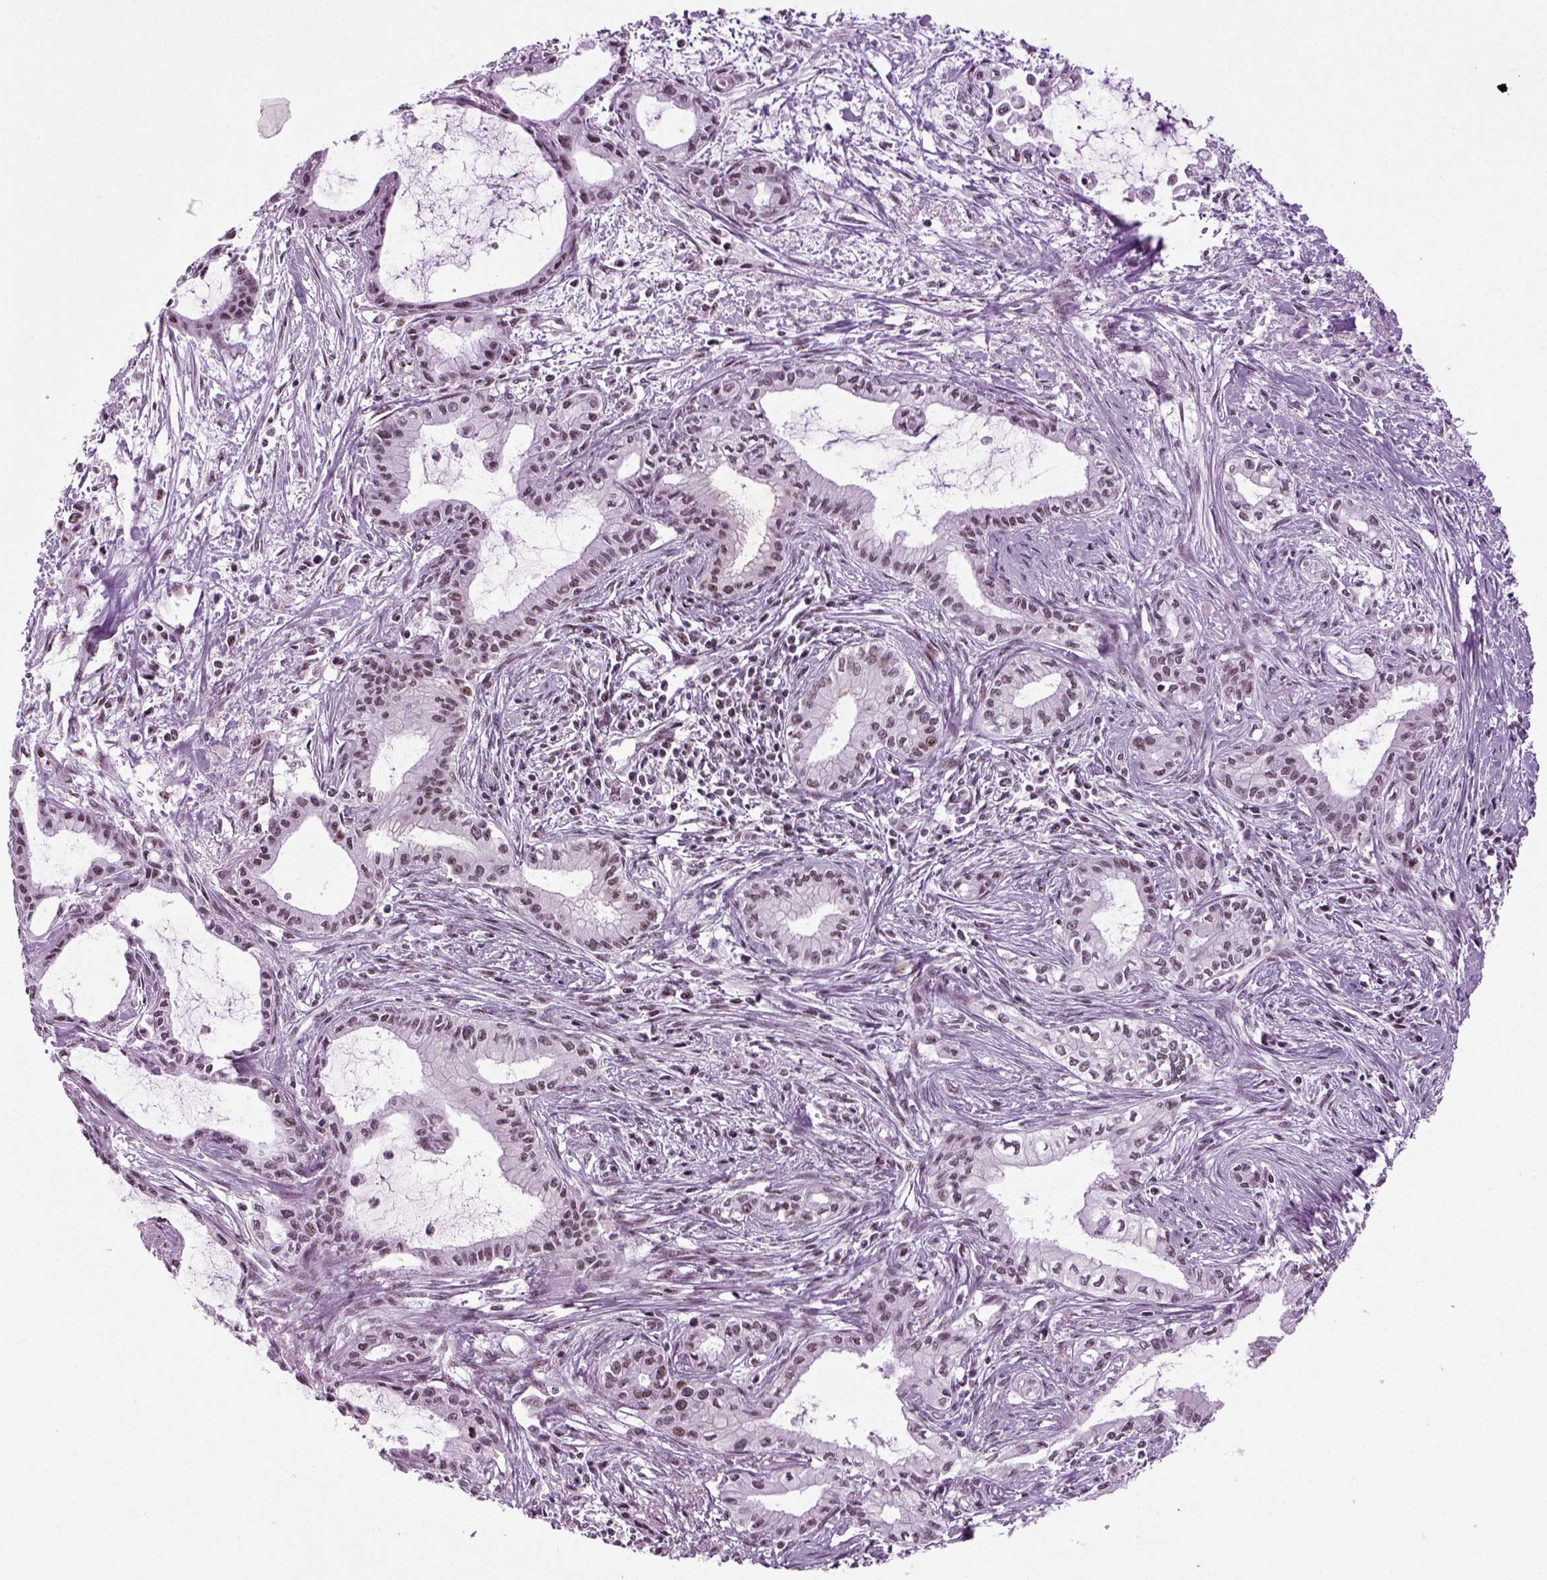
{"staining": {"intensity": "weak", "quantity": "<25%", "location": "nuclear"}, "tissue": "pancreatic cancer", "cell_type": "Tumor cells", "image_type": "cancer", "snomed": [{"axis": "morphology", "description": "Adenocarcinoma, NOS"}, {"axis": "topography", "description": "Pancreas"}], "caption": "The micrograph displays no significant staining in tumor cells of adenocarcinoma (pancreatic).", "gene": "RCOR3", "patient": {"sex": "male", "age": 48}}